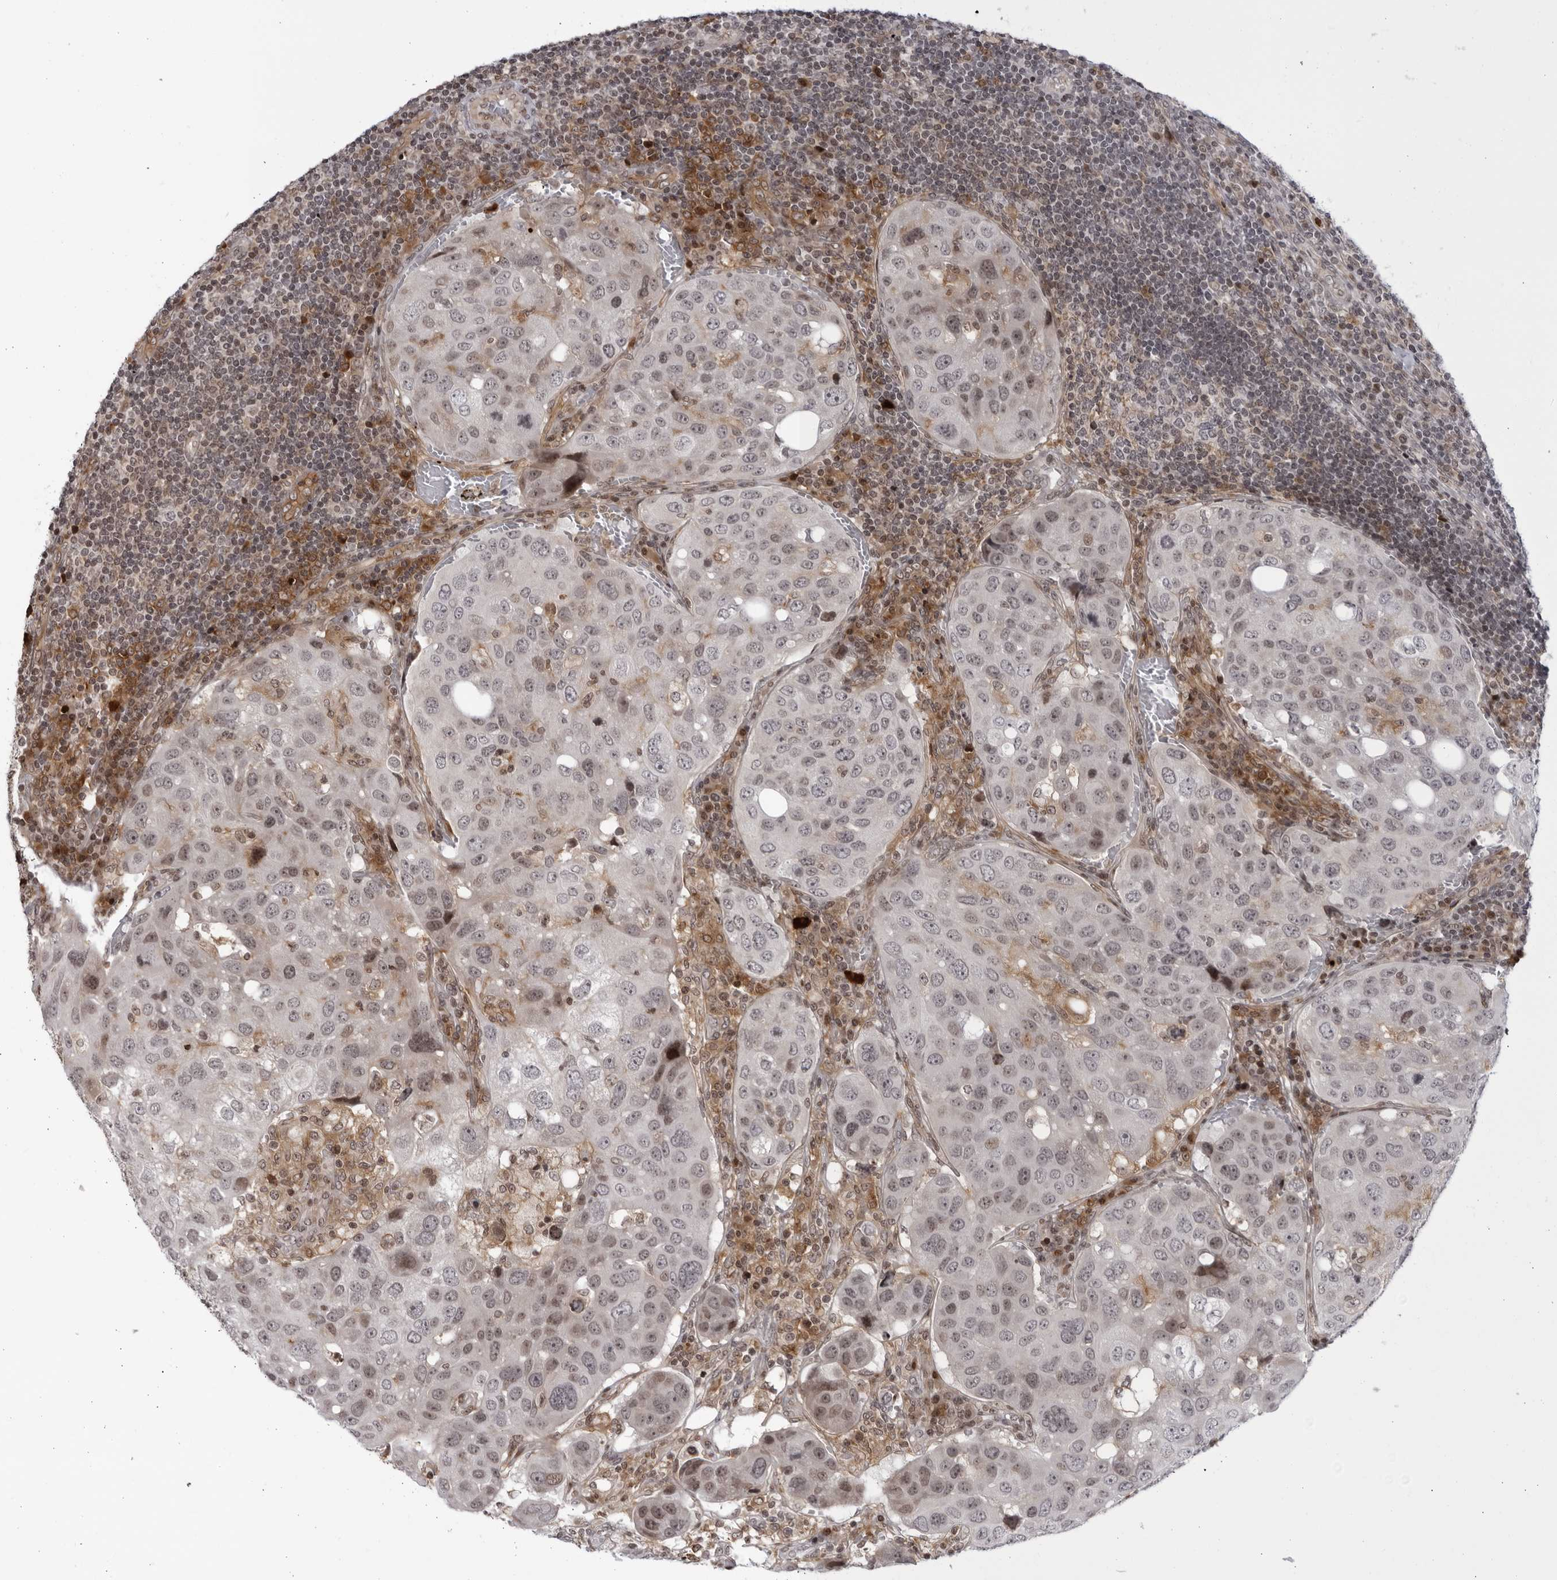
{"staining": {"intensity": "negative", "quantity": "none", "location": "none"}, "tissue": "urothelial cancer", "cell_type": "Tumor cells", "image_type": "cancer", "snomed": [{"axis": "morphology", "description": "Urothelial carcinoma, High grade"}, {"axis": "topography", "description": "Lymph node"}, {"axis": "topography", "description": "Urinary bladder"}], "caption": "Tumor cells are negative for brown protein staining in urothelial cancer.", "gene": "DTL", "patient": {"sex": "male", "age": 51}}